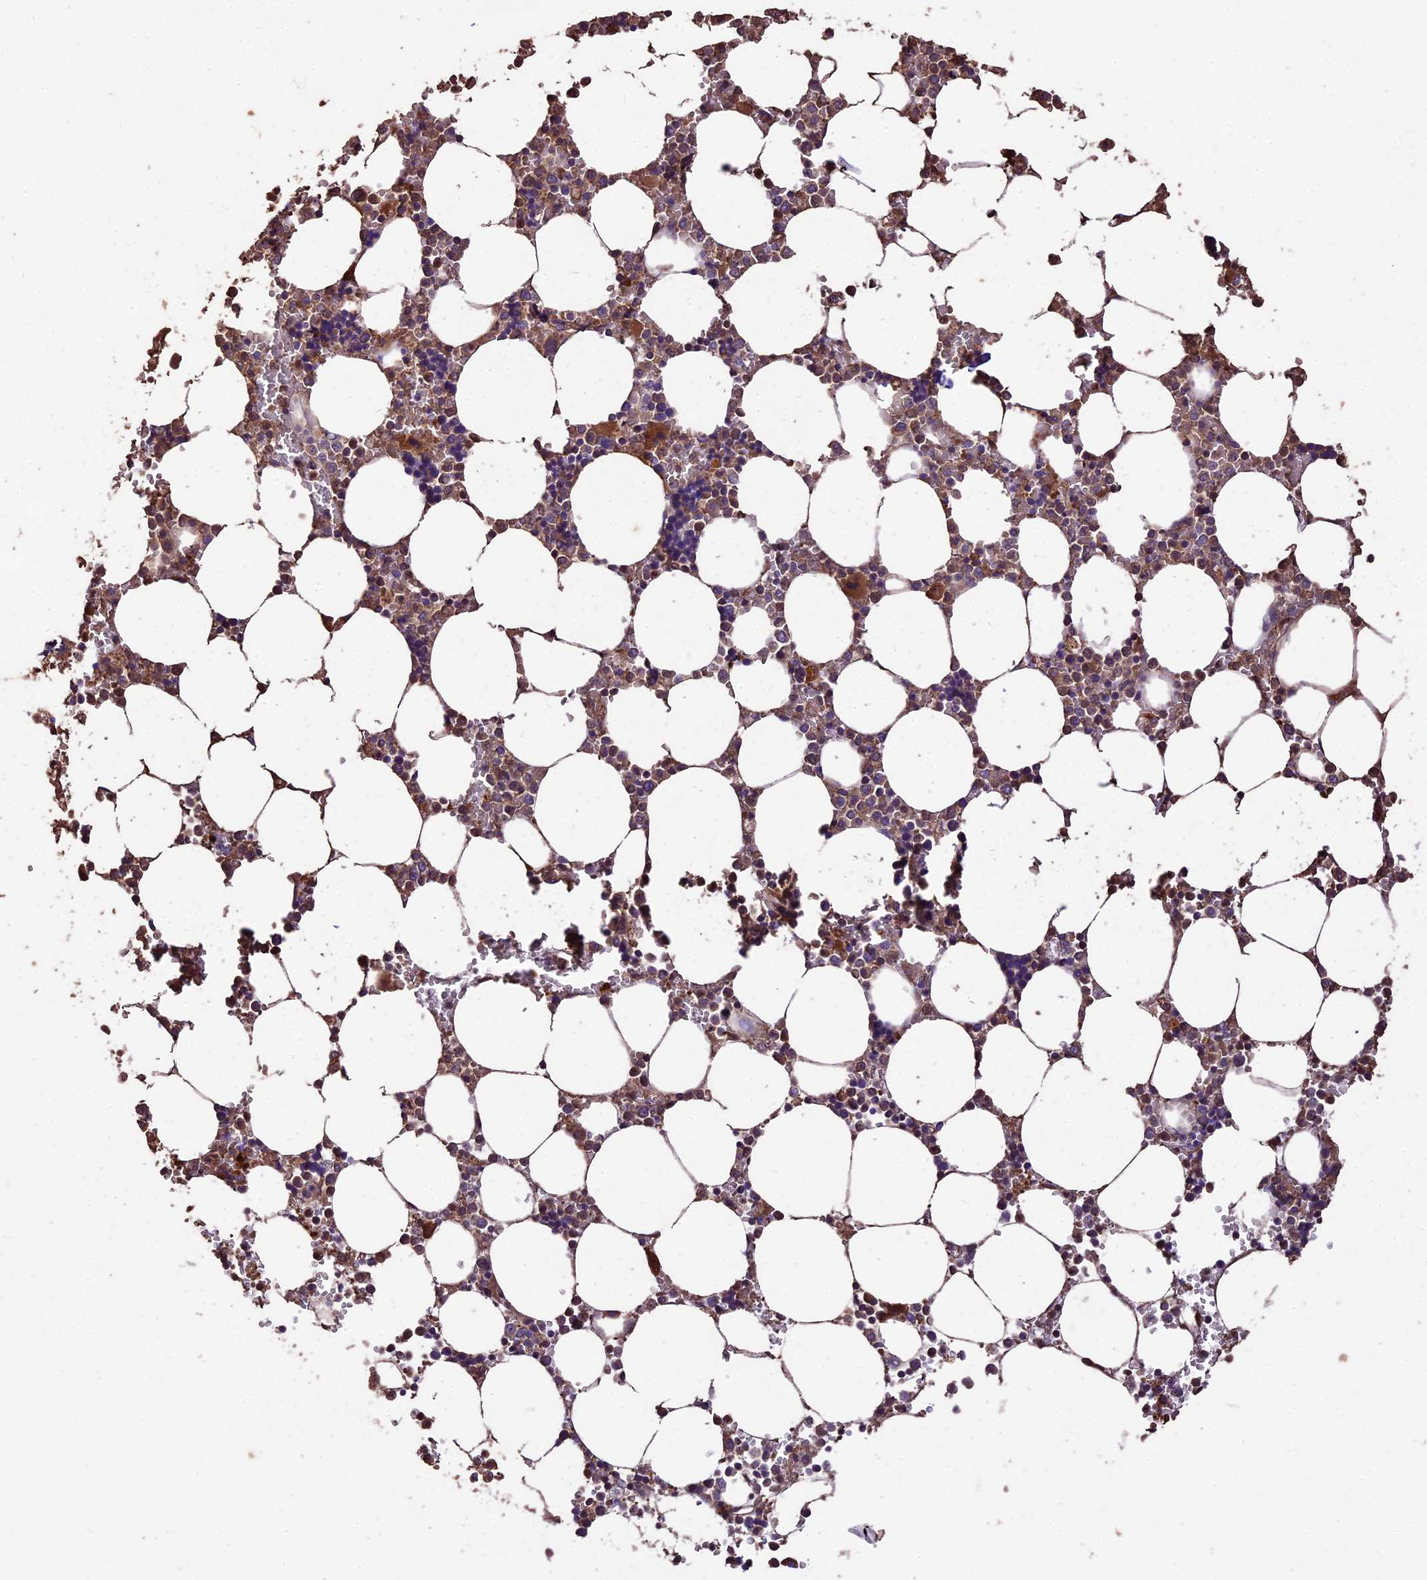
{"staining": {"intensity": "moderate", "quantity": ">75%", "location": "cytoplasmic/membranous"}, "tissue": "bone marrow", "cell_type": "Hematopoietic cells", "image_type": "normal", "snomed": [{"axis": "morphology", "description": "Normal tissue, NOS"}, {"axis": "topography", "description": "Bone marrow"}], "caption": "The photomicrograph demonstrates staining of unremarkable bone marrow, revealing moderate cytoplasmic/membranous protein positivity (brown color) within hematopoietic cells.", "gene": "CRLF1", "patient": {"sex": "male", "age": 64}}